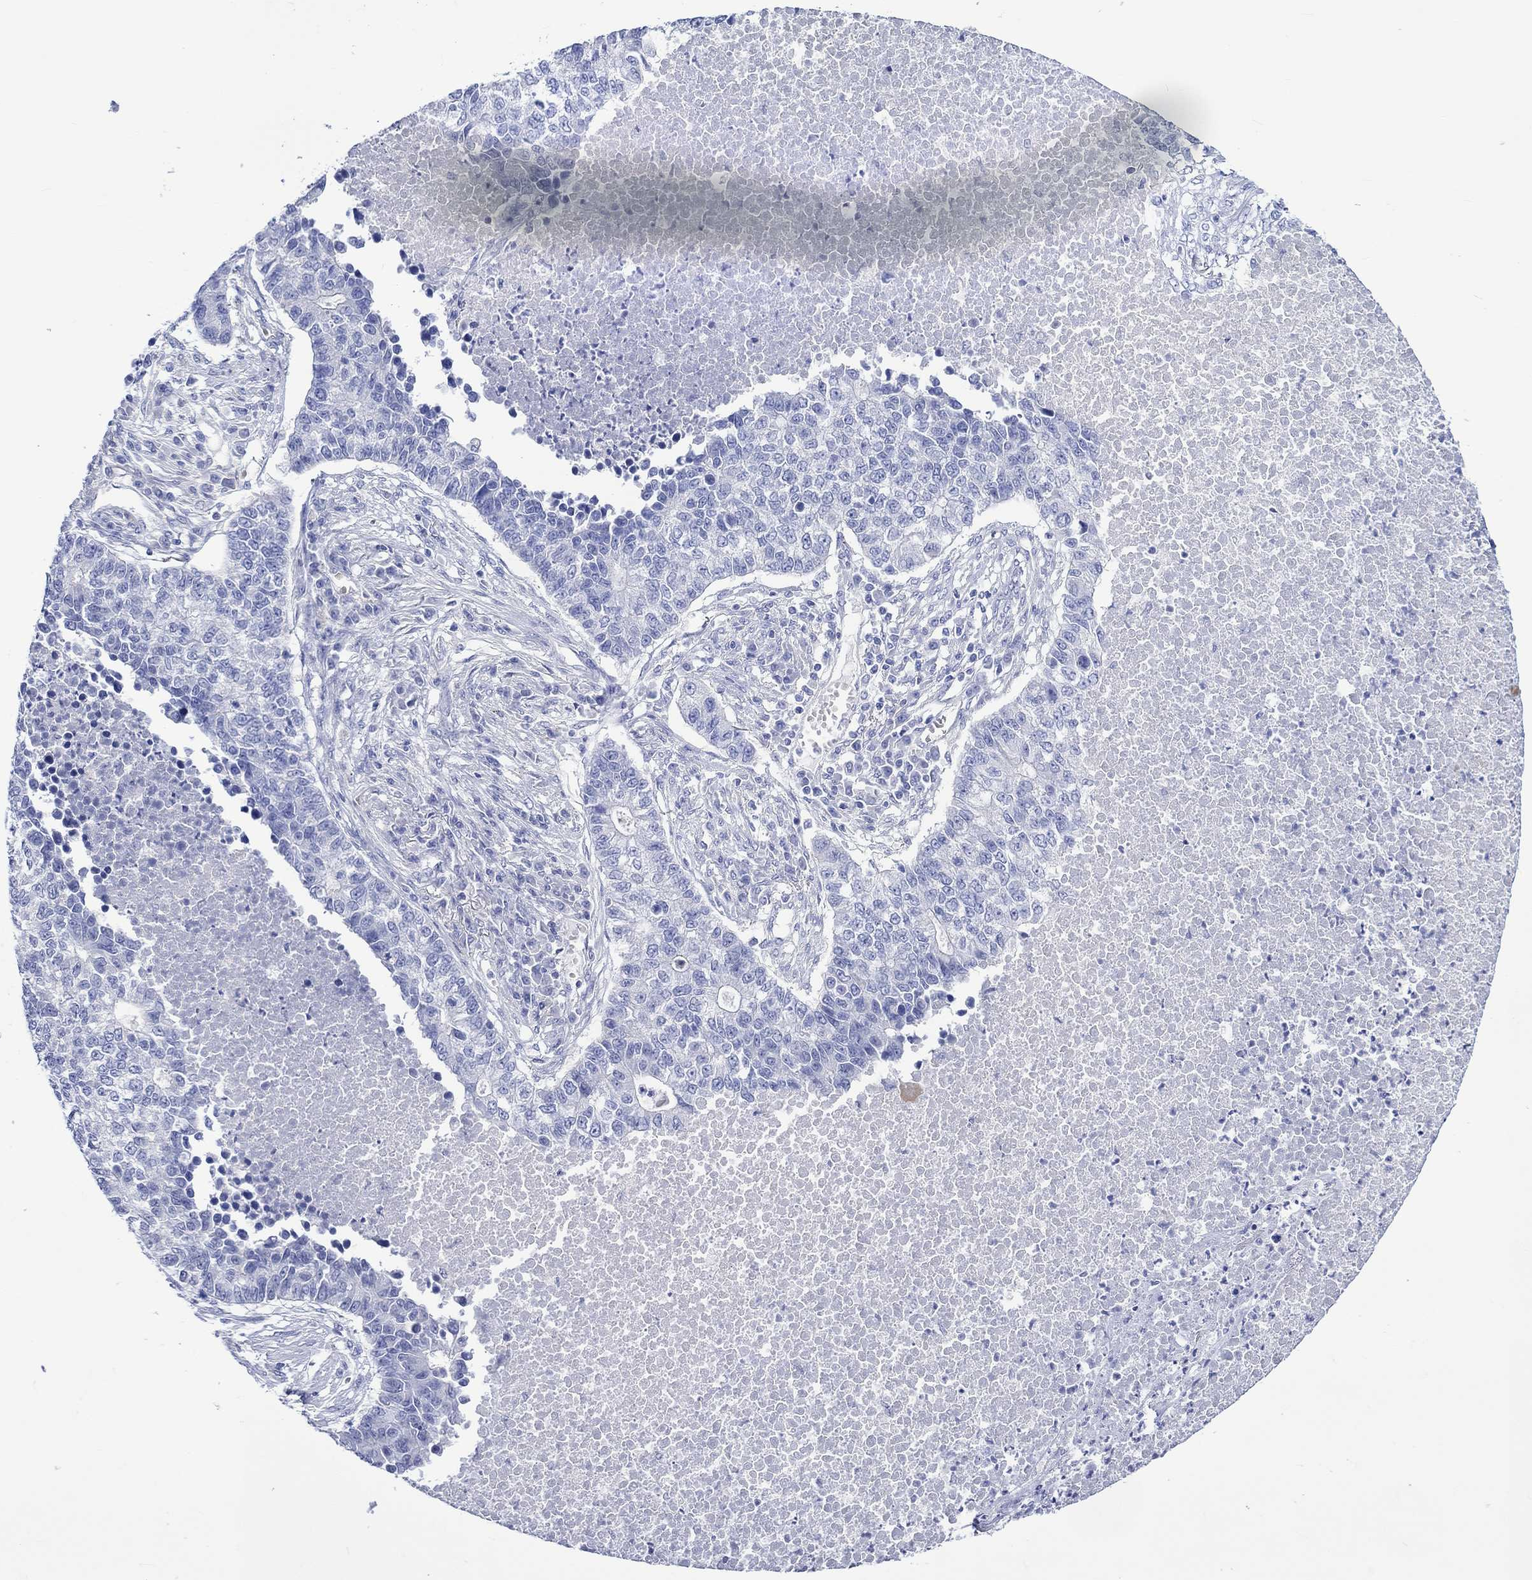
{"staining": {"intensity": "negative", "quantity": "none", "location": "none"}, "tissue": "lung cancer", "cell_type": "Tumor cells", "image_type": "cancer", "snomed": [{"axis": "morphology", "description": "Adenocarcinoma, NOS"}, {"axis": "topography", "description": "Lung"}], "caption": "IHC photomicrograph of lung cancer stained for a protein (brown), which demonstrates no staining in tumor cells.", "gene": "NRIP3", "patient": {"sex": "male", "age": 57}}